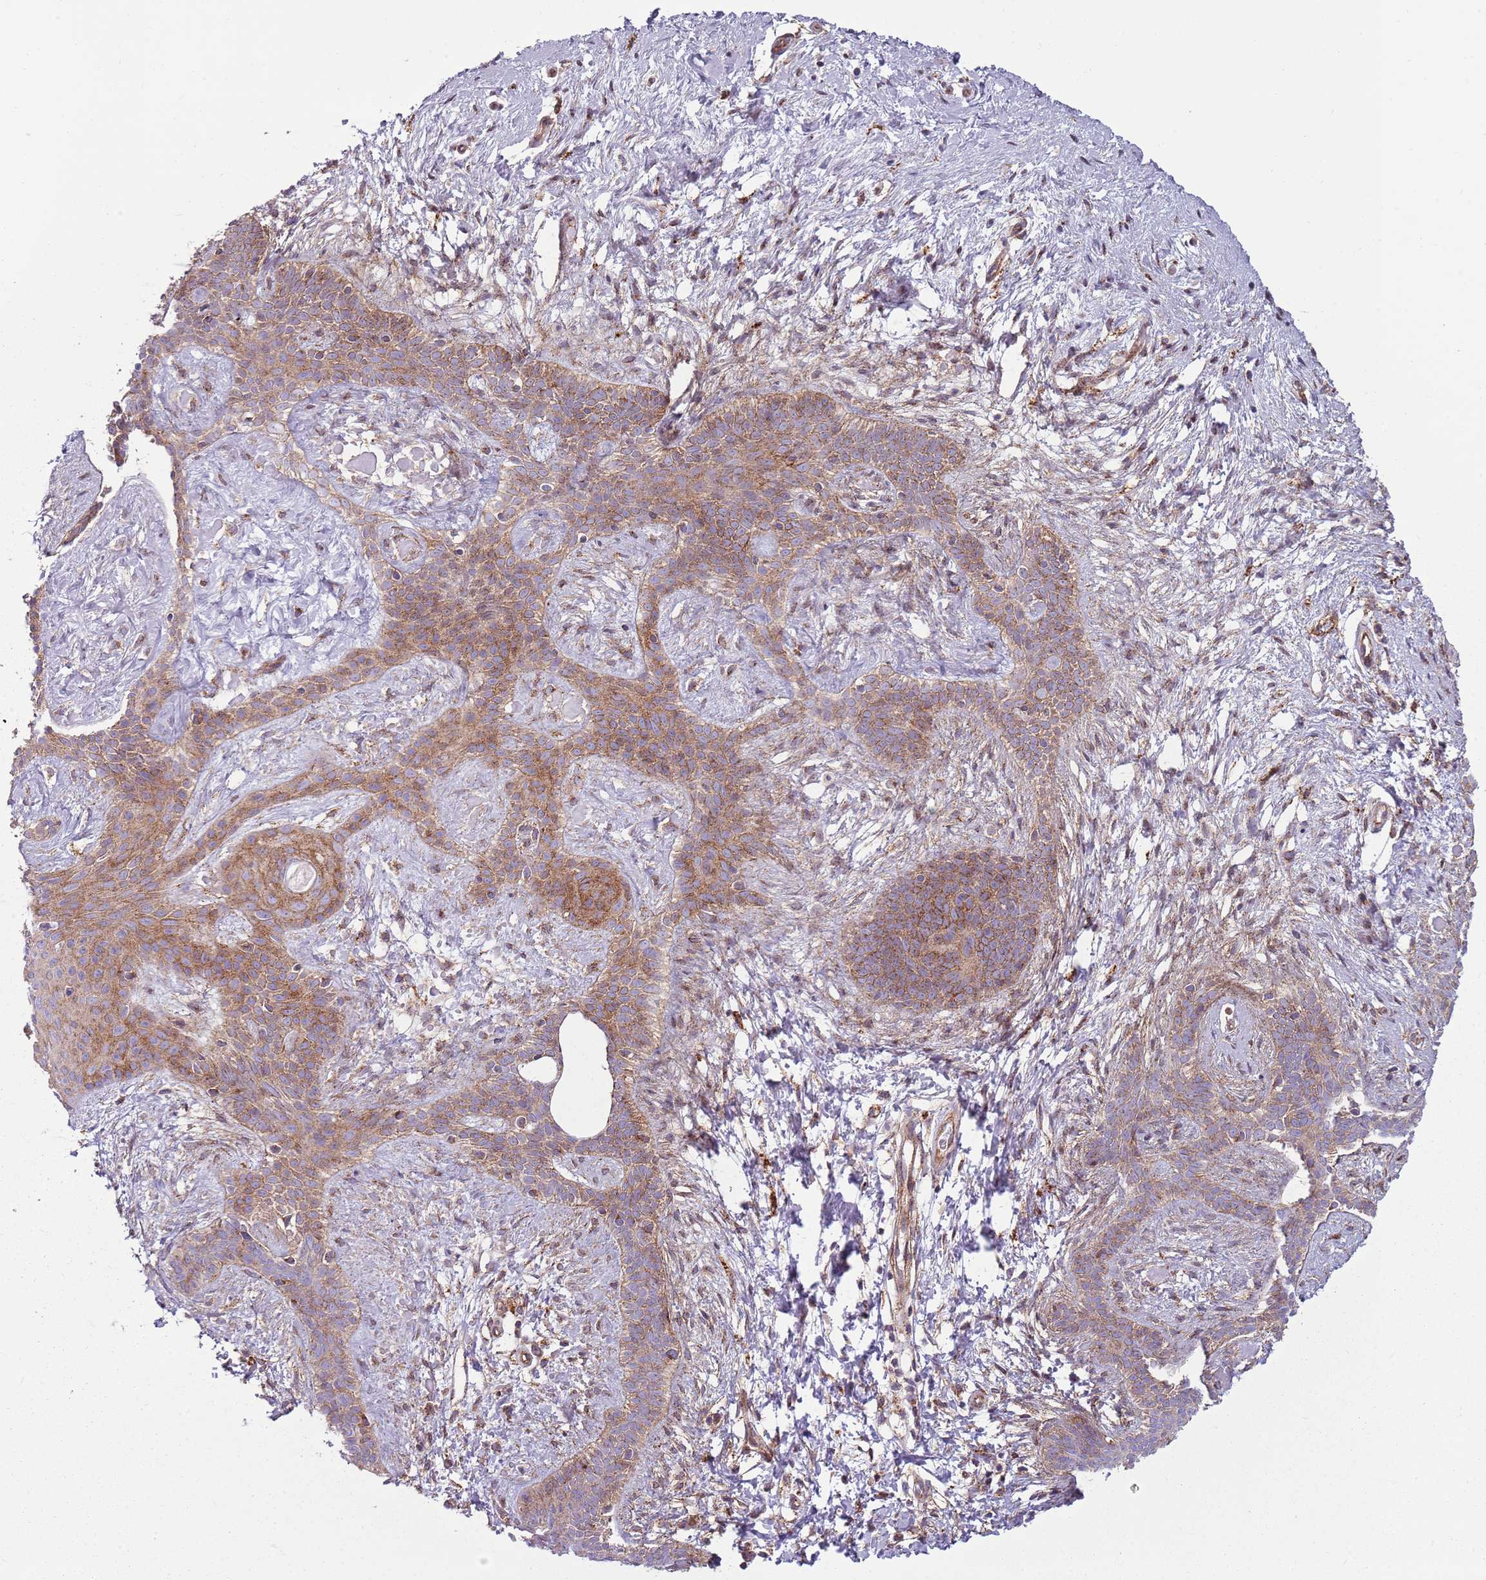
{"staining": {"intensity": "moderate", "quantity": ">75%", "location": "cytoplasmic/membranous"}, "tissue": "skin cancer", "cell_type": "Tumor cells", "image_type": "cancer", "snomed": [{"axis": "morphology", "description": "Basal cell carcinoma"}, {"axis": "topography", "description": "Skin"}], "caption": "This micrograph demonstrates skin cancer stained with IHC to label a protein in brown. The cytoplasmic/membranous of tumor cells show moderate positivity for the protein. Nuclei are counter-stained blue.", "gene": "SNX1", "patient": {"sex": "male", "age": 78}}